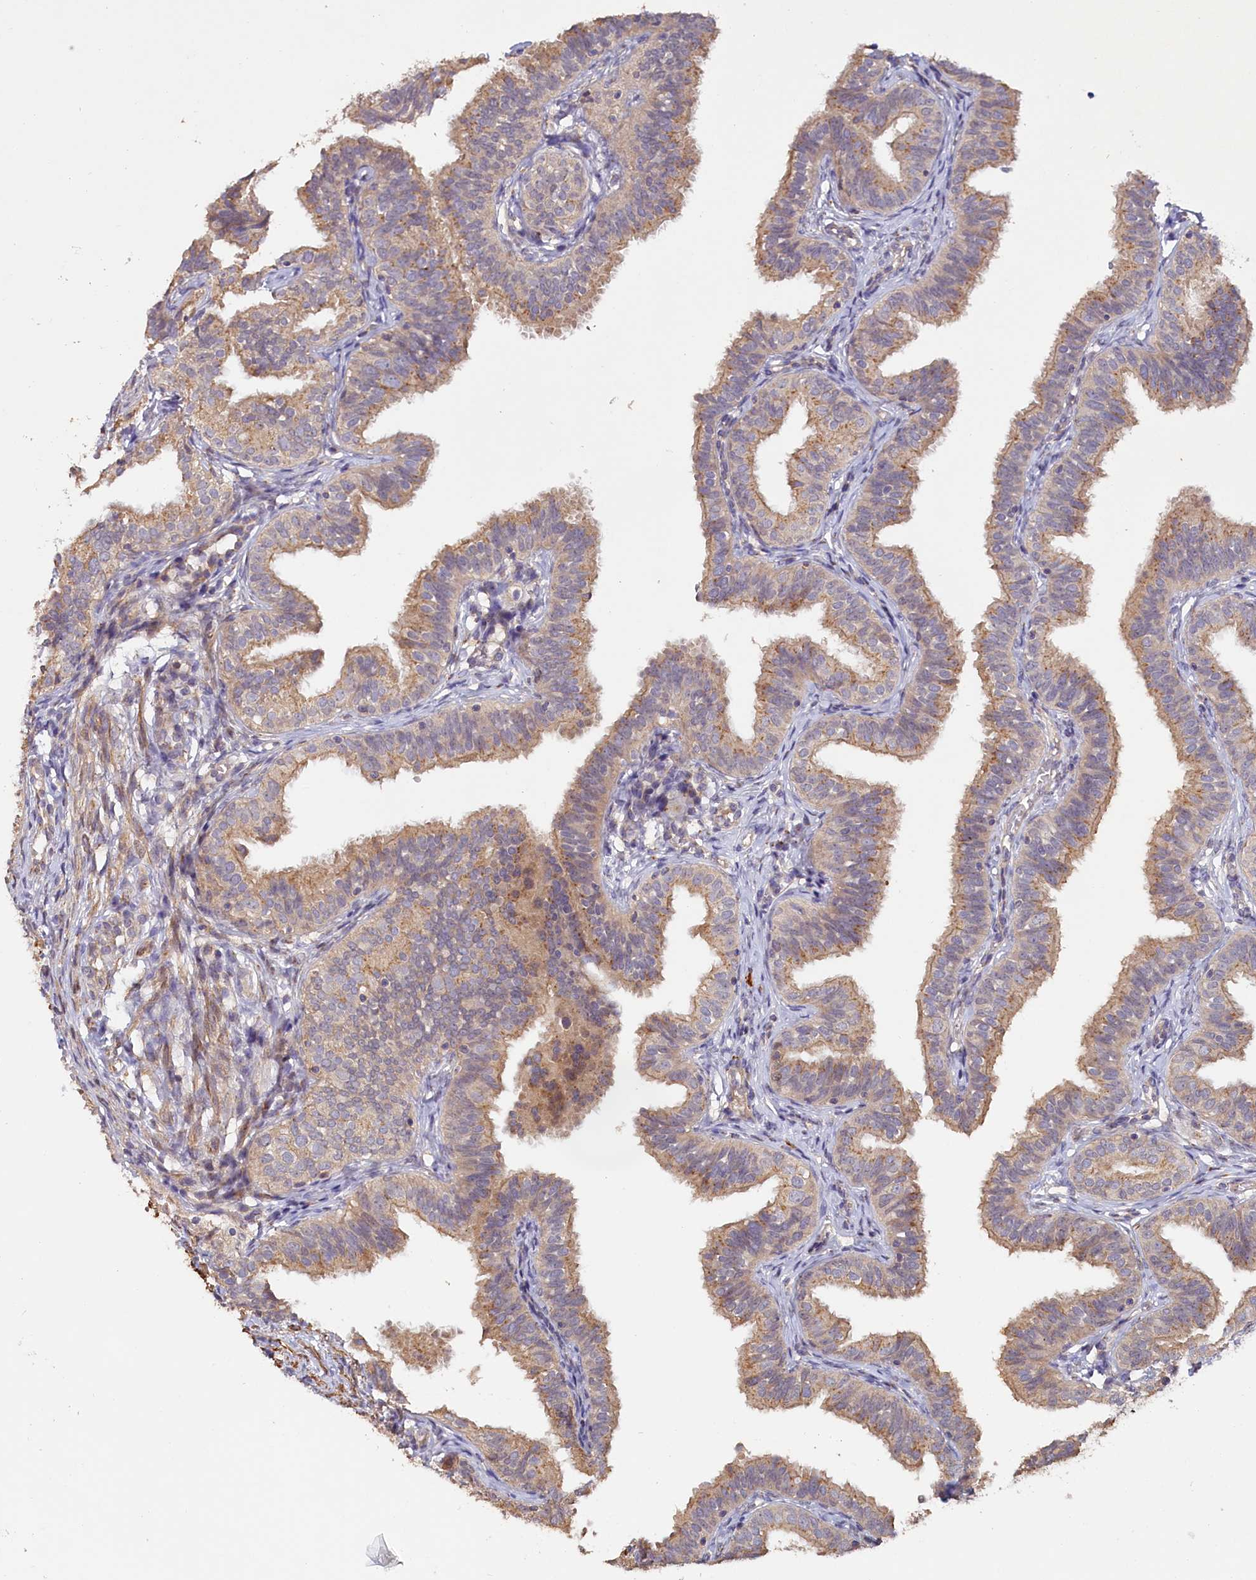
{"staining": {"intensity": "moderate", "quantity": ">75%", "location": "cytoplasmic/membranous"}, "tissue": "fallopian tube", "cell_type": "Glandular cells", "image_type": "normal", "snomed": [{"axis": "morphology", "description": "Normal tissue, NOS"}, {"axis": "topography", "description": "Fallopian tube"}], "caption": "Unremarkable fallopian tube exhibits moderate cytoplasmic/membranous positivity in about >75% of glandular cells, visualized by immunohistochemistry. The staining was performed using DAB, with brown indicating positive protein expression. Nuclei are stained blue with hematoxylin.", "gene": "TANGO6", "patient": {"sex": "female", "age": 35}}